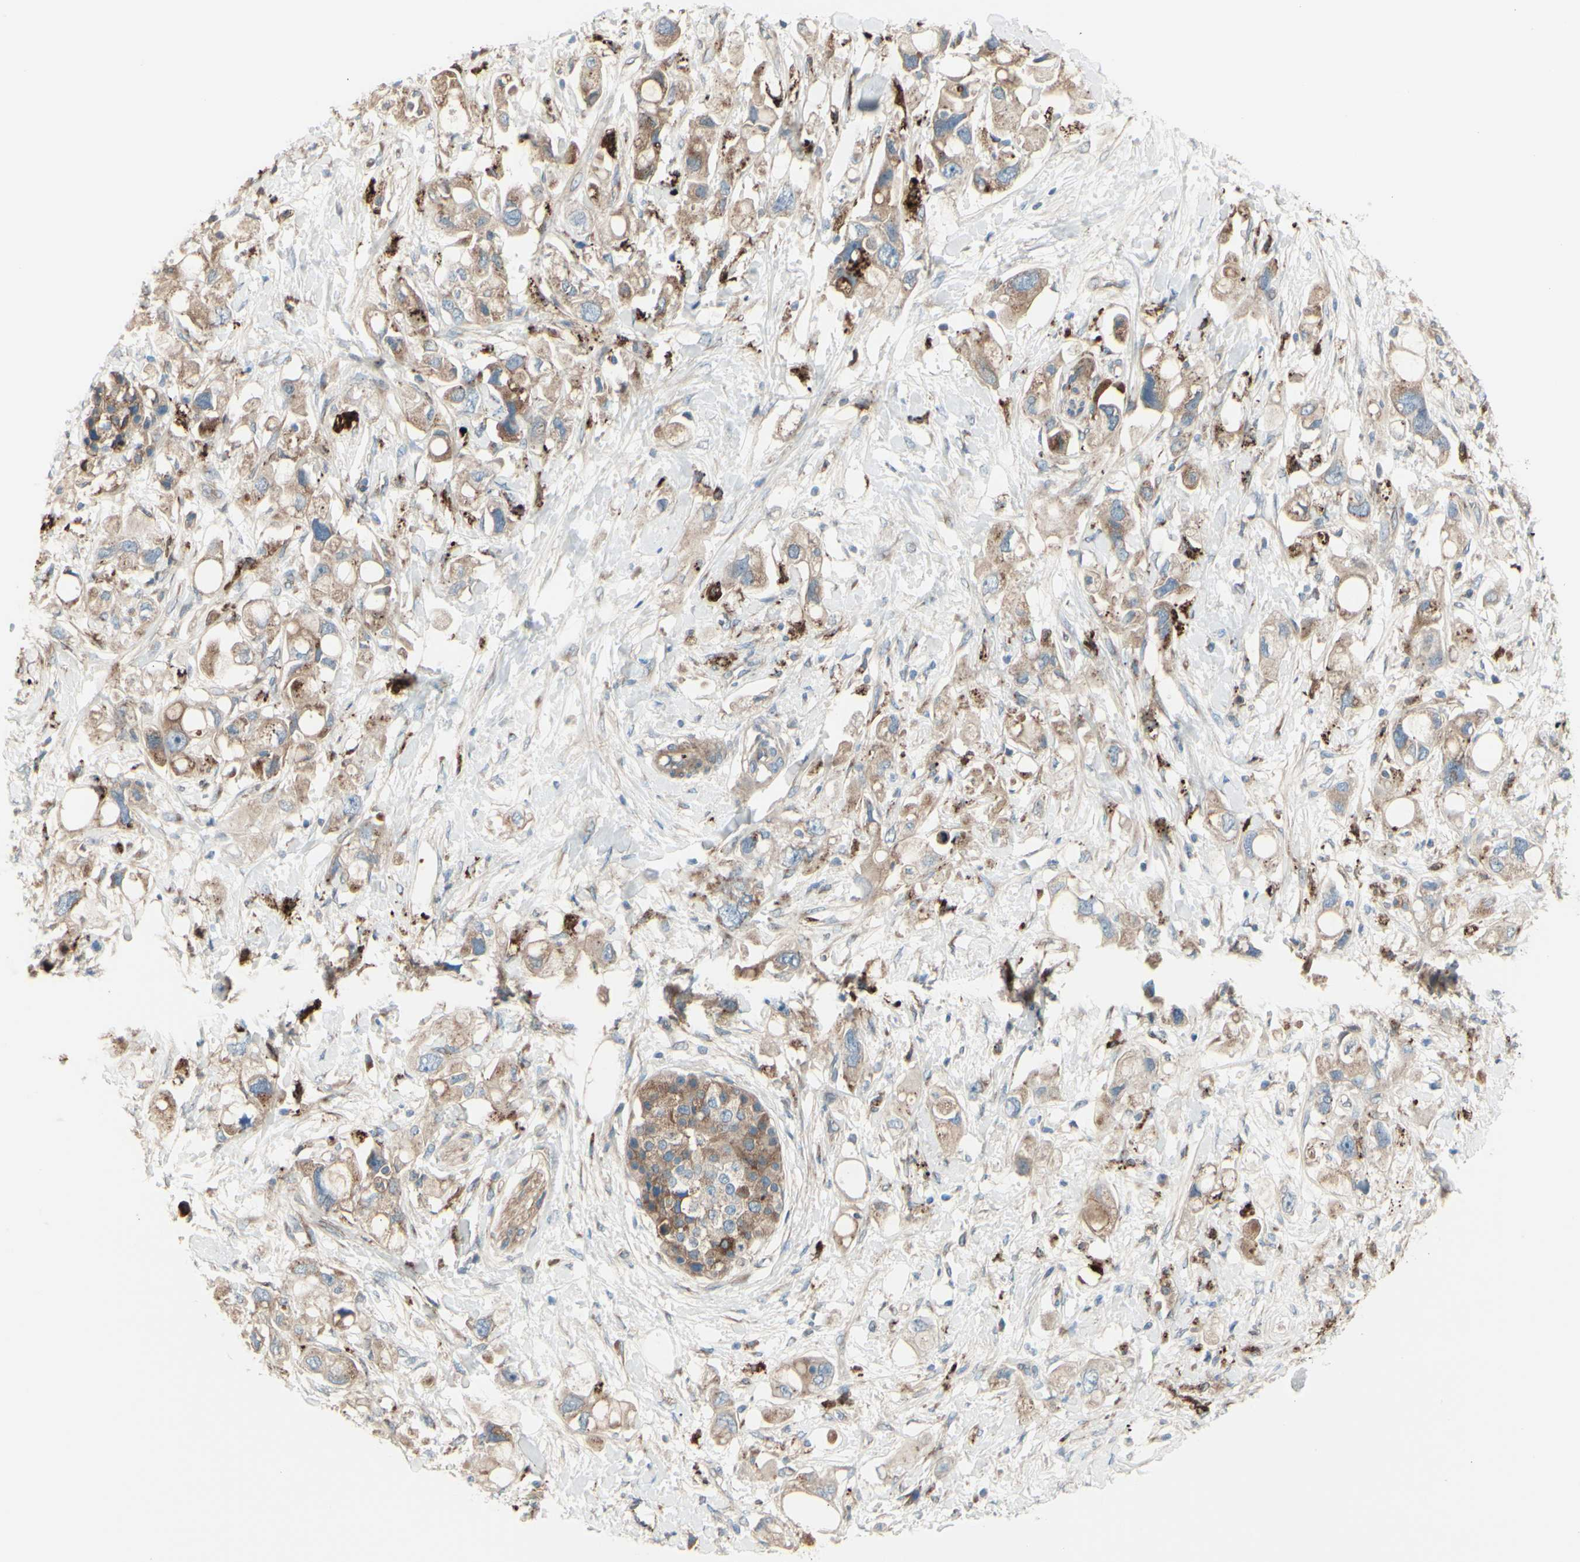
{"staining": {"intensity": "weak", "quantity": ">75%", "location": "cytoplasmic/membranous"}, "tissue": "pancreatic cancer", "cell_type": "Tumor cells", "image_type": "cancer", "snomed": [{"axis": "morphology", "description": "Adenocarcinoma, NOS"}, {"axis": "topography", "description": "Pancreas"}], "caption": "The immunohistochemical stain highlights weak cytoplasmic/membranous staining in tumor cells of pancreatic cancer (adenocarcinoma) tissue.", "gene": "PCDHGA2", "patient": {"sex": "female", "age": 56}}